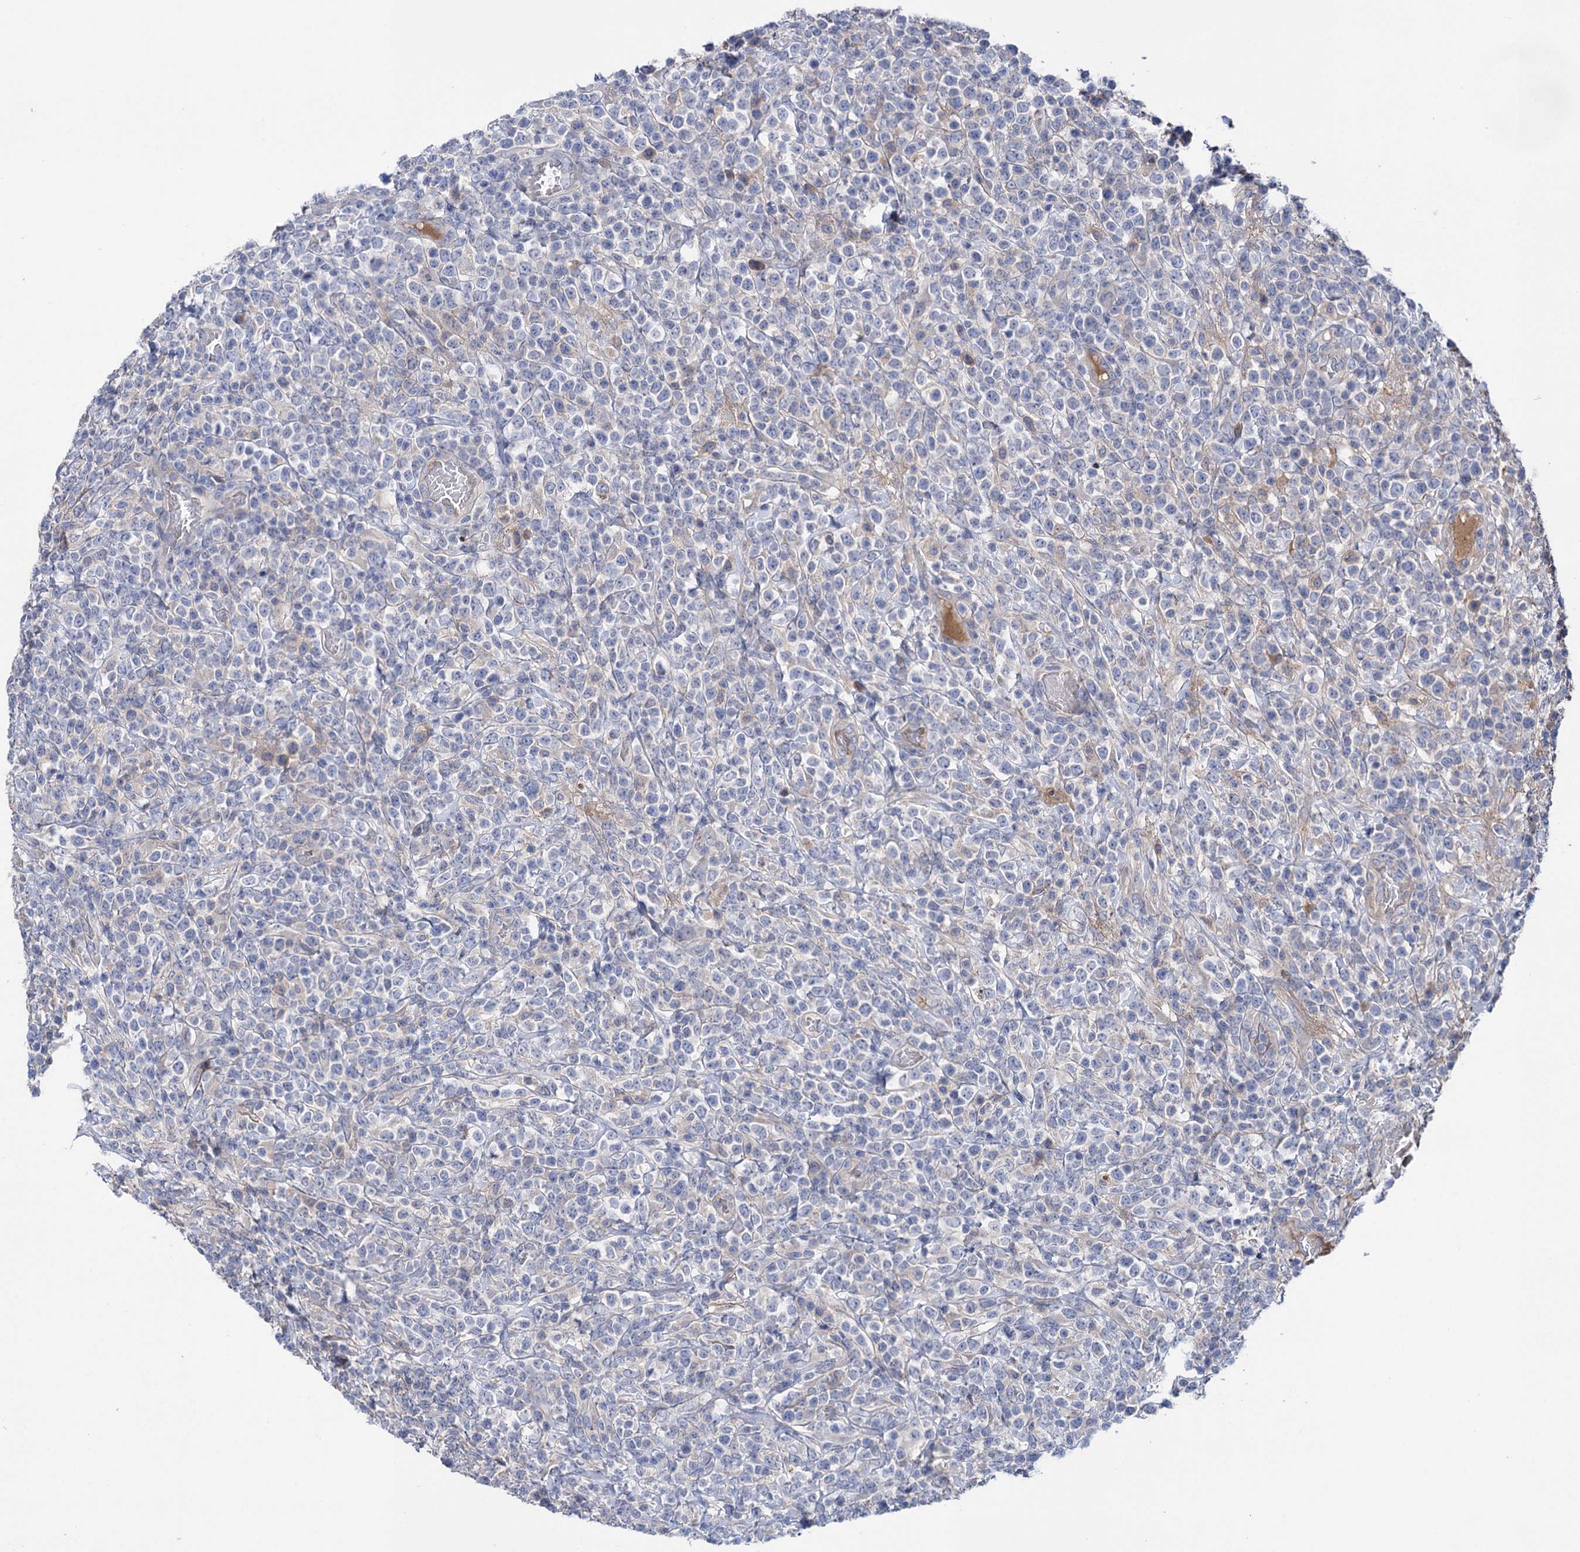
{"staining": {"intensity": "negative", "quantity": "none", "location": "none"}, "tissue": "lymphoma", "cell_type": "Tumor cells", "image_type": "cancer", "snomed": [{"axis": "morphology", "description": "Malignant lymphoma, non-Hodgkin's type, High grade"}, {"axis": "topography", "description": "Colon"}], "caption": "The image displays no staining of tumor cells in lymphoma. The staining is performed using DAB brown chromogen with nuclei counter-stained in using hematoxylin.", "gene": "PPP1R32", "patient": {"sex": "female", "age": 53}}